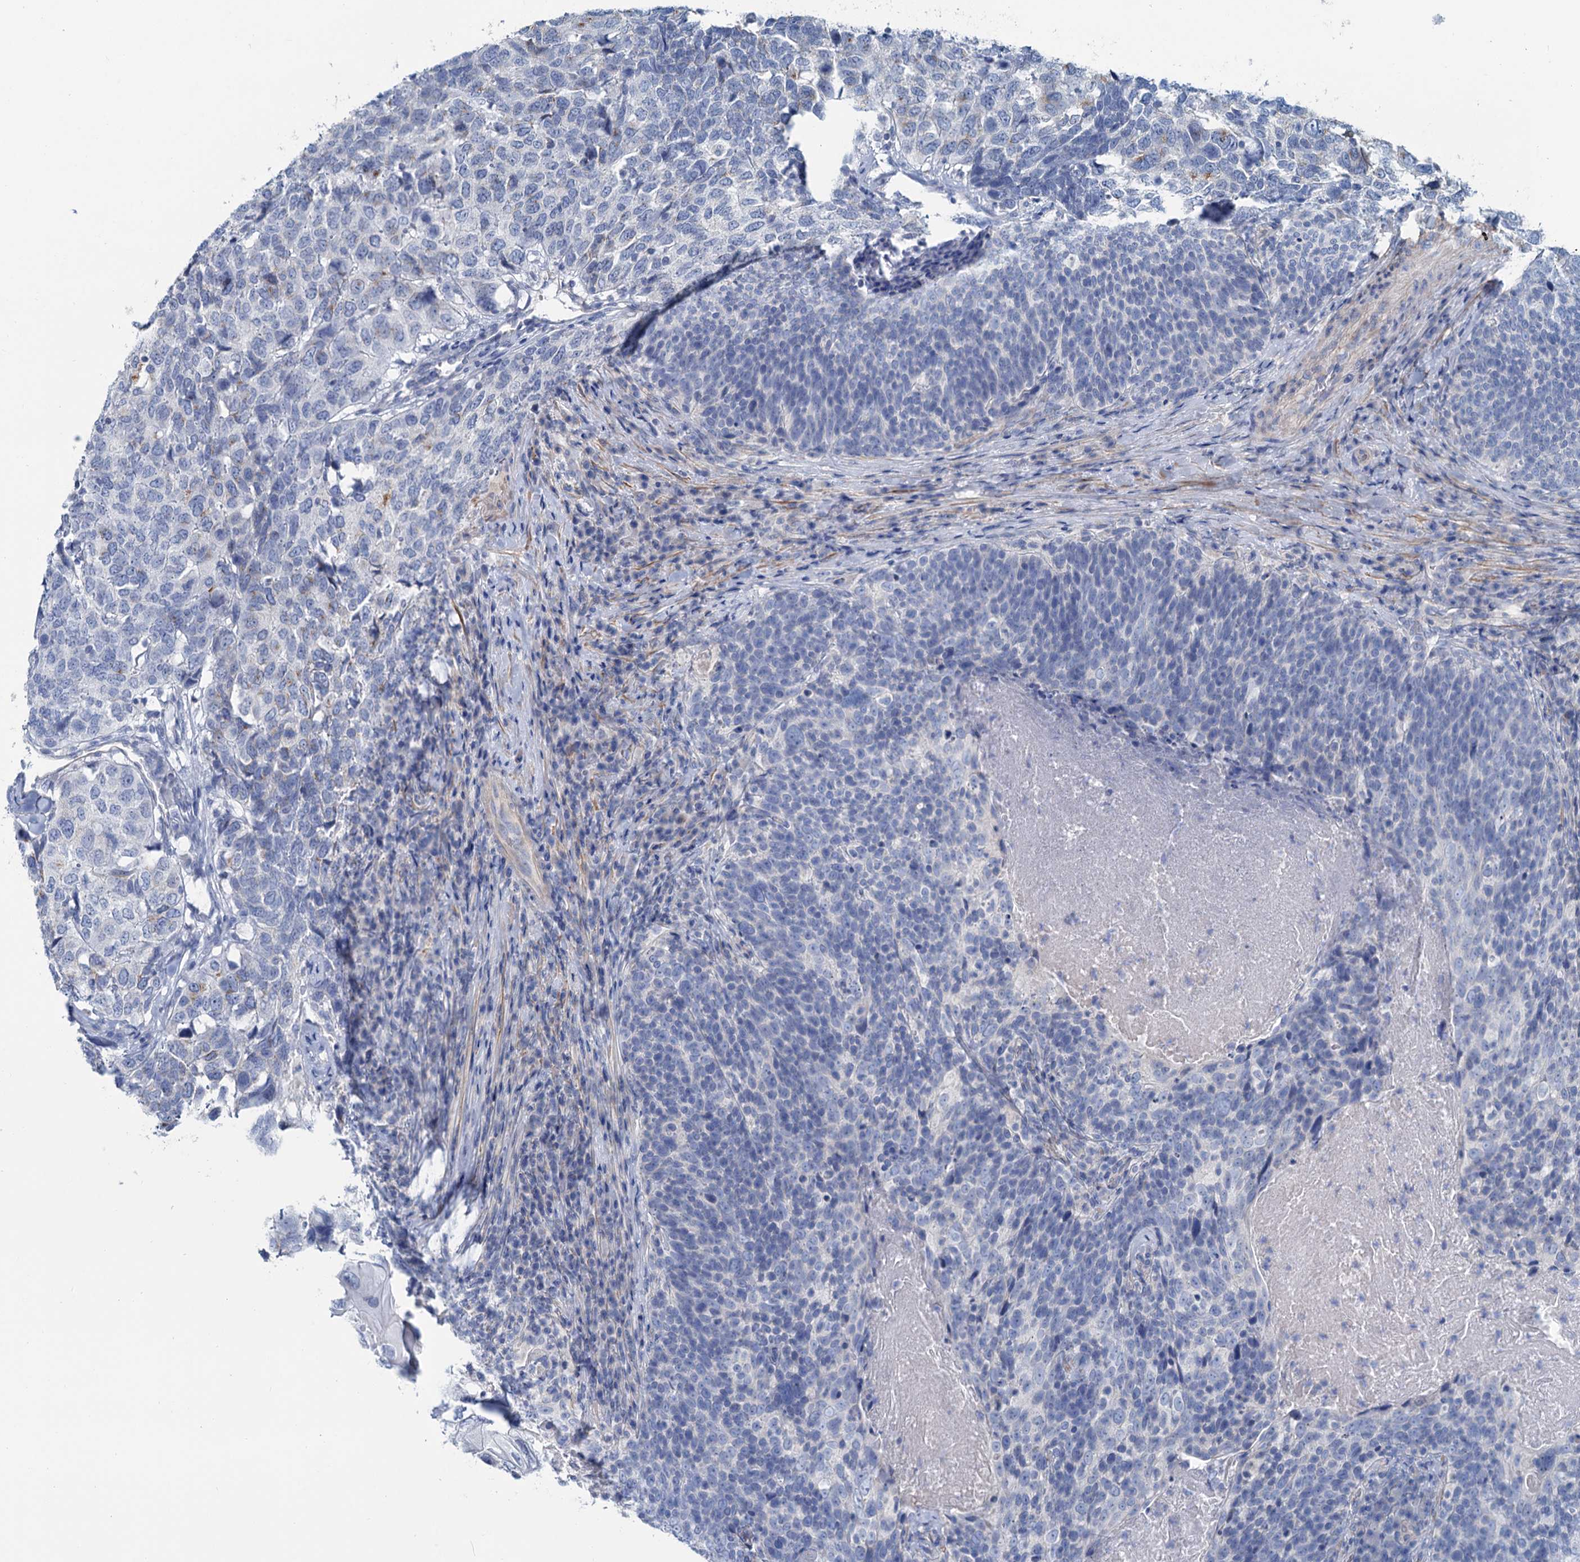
{"staining": {"intensity": "negative", "quantity": "none", "location": "none"}, "tissue": "head and neck cancer", "cell_type": "Tumor cells", "image_type": "cancer", "snomed": [{"axis": "morphology", "description": "Squamous cell carcinoma, NOS"}, {"axis": "morphology", "description": "Squamous cell carcinoma, metastatic, NOS"}, {"axis": "topography", "description": "Lymph node"}, {"axis": "topography", "description": "Head-Neck"}], "caption": "Immunohistochemical staining of head and neck cancer exhibits no significant expression in tumor cells.", "gene": "SLC1A3", "patient": {"sex": "male", "age": 62}}